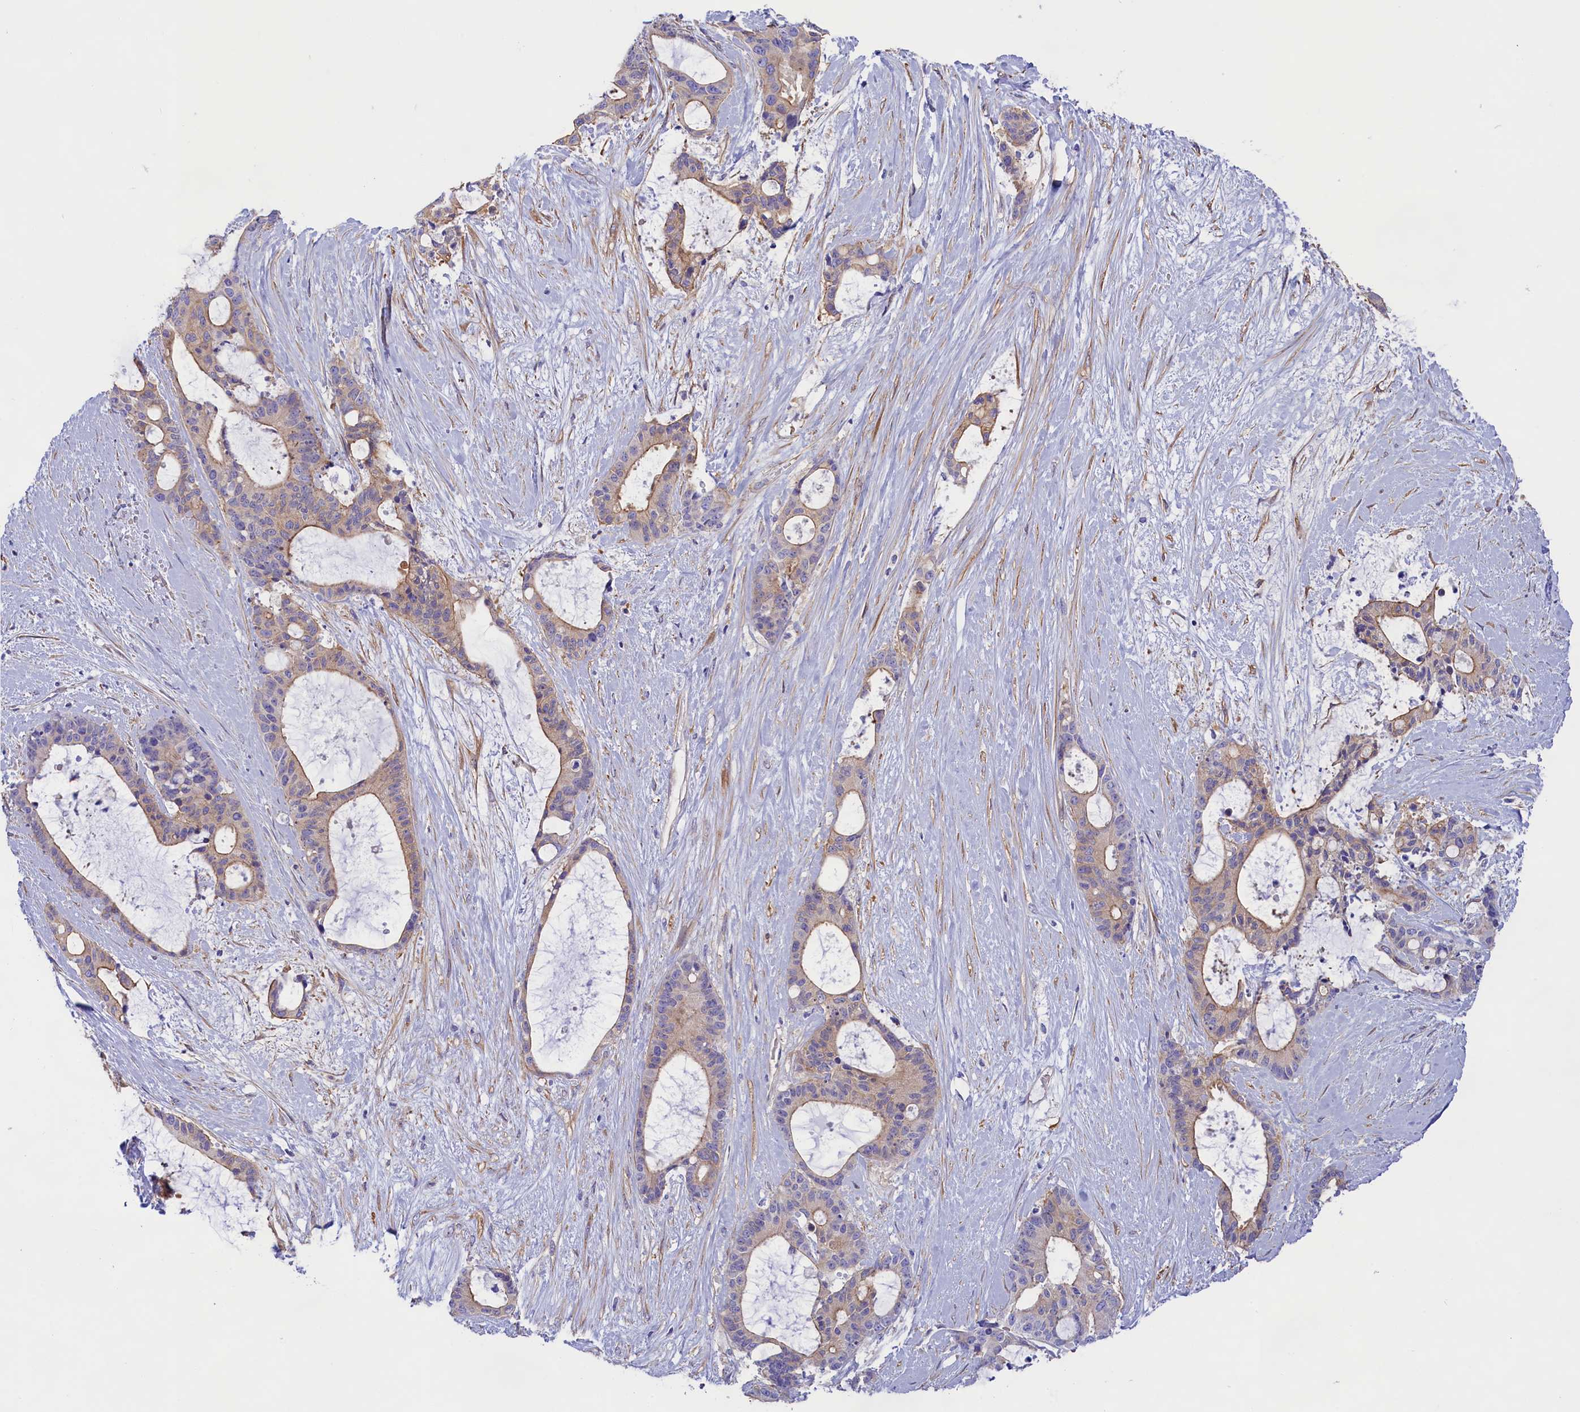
{"staining": {"intensity": "moderate", "quantity": "<25%", "location": "cytoplasmic/membranous"}, "tissue": "liver cancer", "cell_type": "Tumor cells", "image_type": "cancer", "snomed": [{"axis": "morphology", "description": "Normal tissue, NOS"}, {"axis": "morphology", "description": "Cholangiocarcinoma"}, {"axis": "topography", "description": "Liver"}, {"axis": "topography", "description": "Peripheral nerve tissue"}], "caption": "A micrograph showing moderate cytoplasmic/membranous positivity in approximately <25% of tumor cells in liver cancer (cholangiocarcinoma), as visualized by brown immunohistochemical staining.", "gene": "PPP1R13L", "patient": {"sex": "female", "age": 73}}